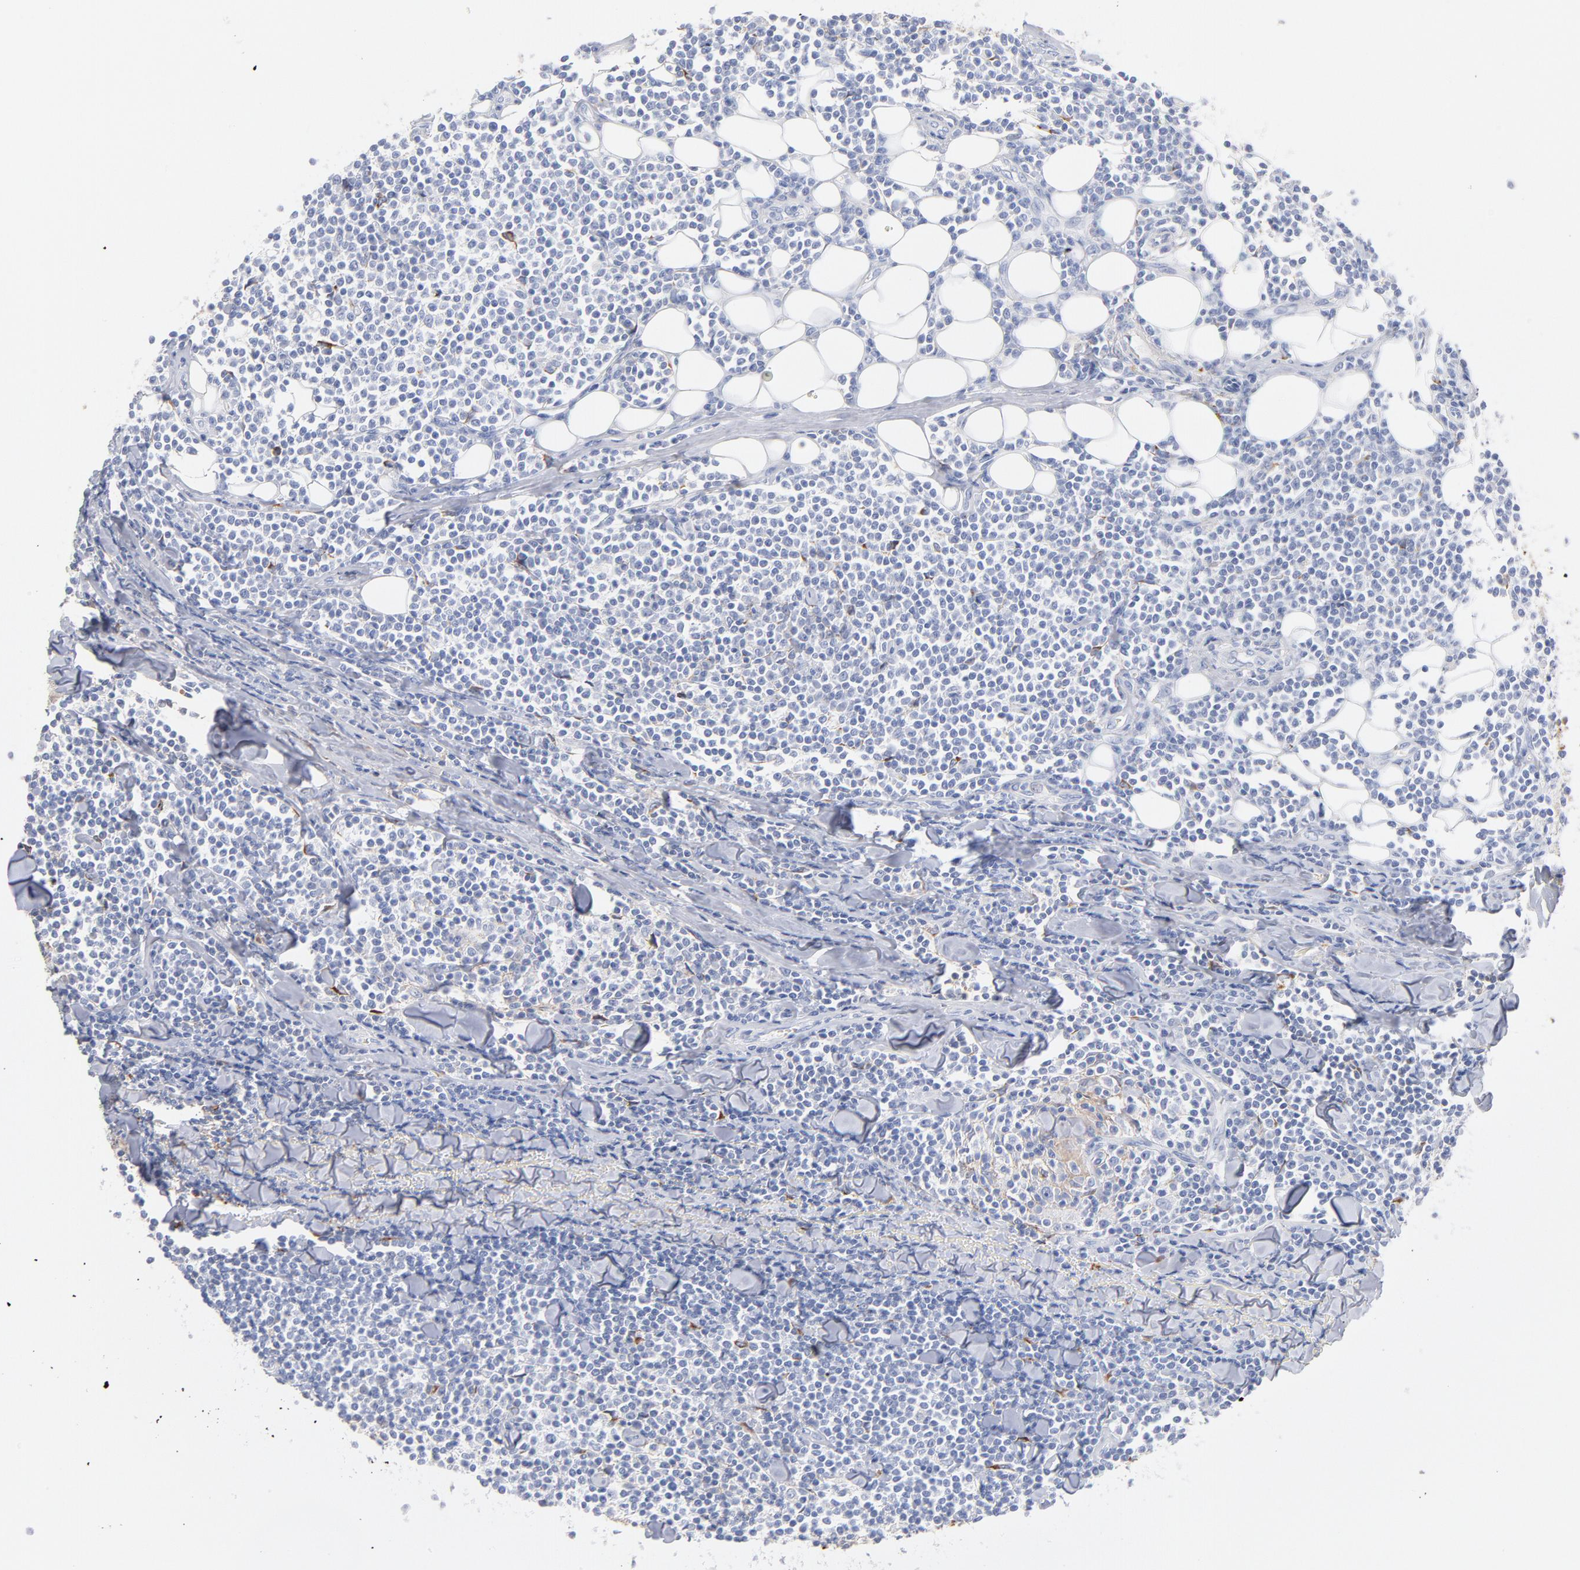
{"staining": {"intensity": "negative", "quantity": "none", "location": "none"}, "tissue": "lymphoma", "cell_type": "Tumor cells", "image_type": "cancer", "snomed": [{"axis": "morphology", "description": "Malignant lymphoma, non-Hodgkin's type, Low grade"}, {"axis": "topography", "description": "Soft tissue"}], "caption": "Tumor cells are negative for protein expression in human malignant lymphoma, non-Hodgkin's type (low-grade).", "gene": "C3", "patient": {"sex": "male", "age": 92}}